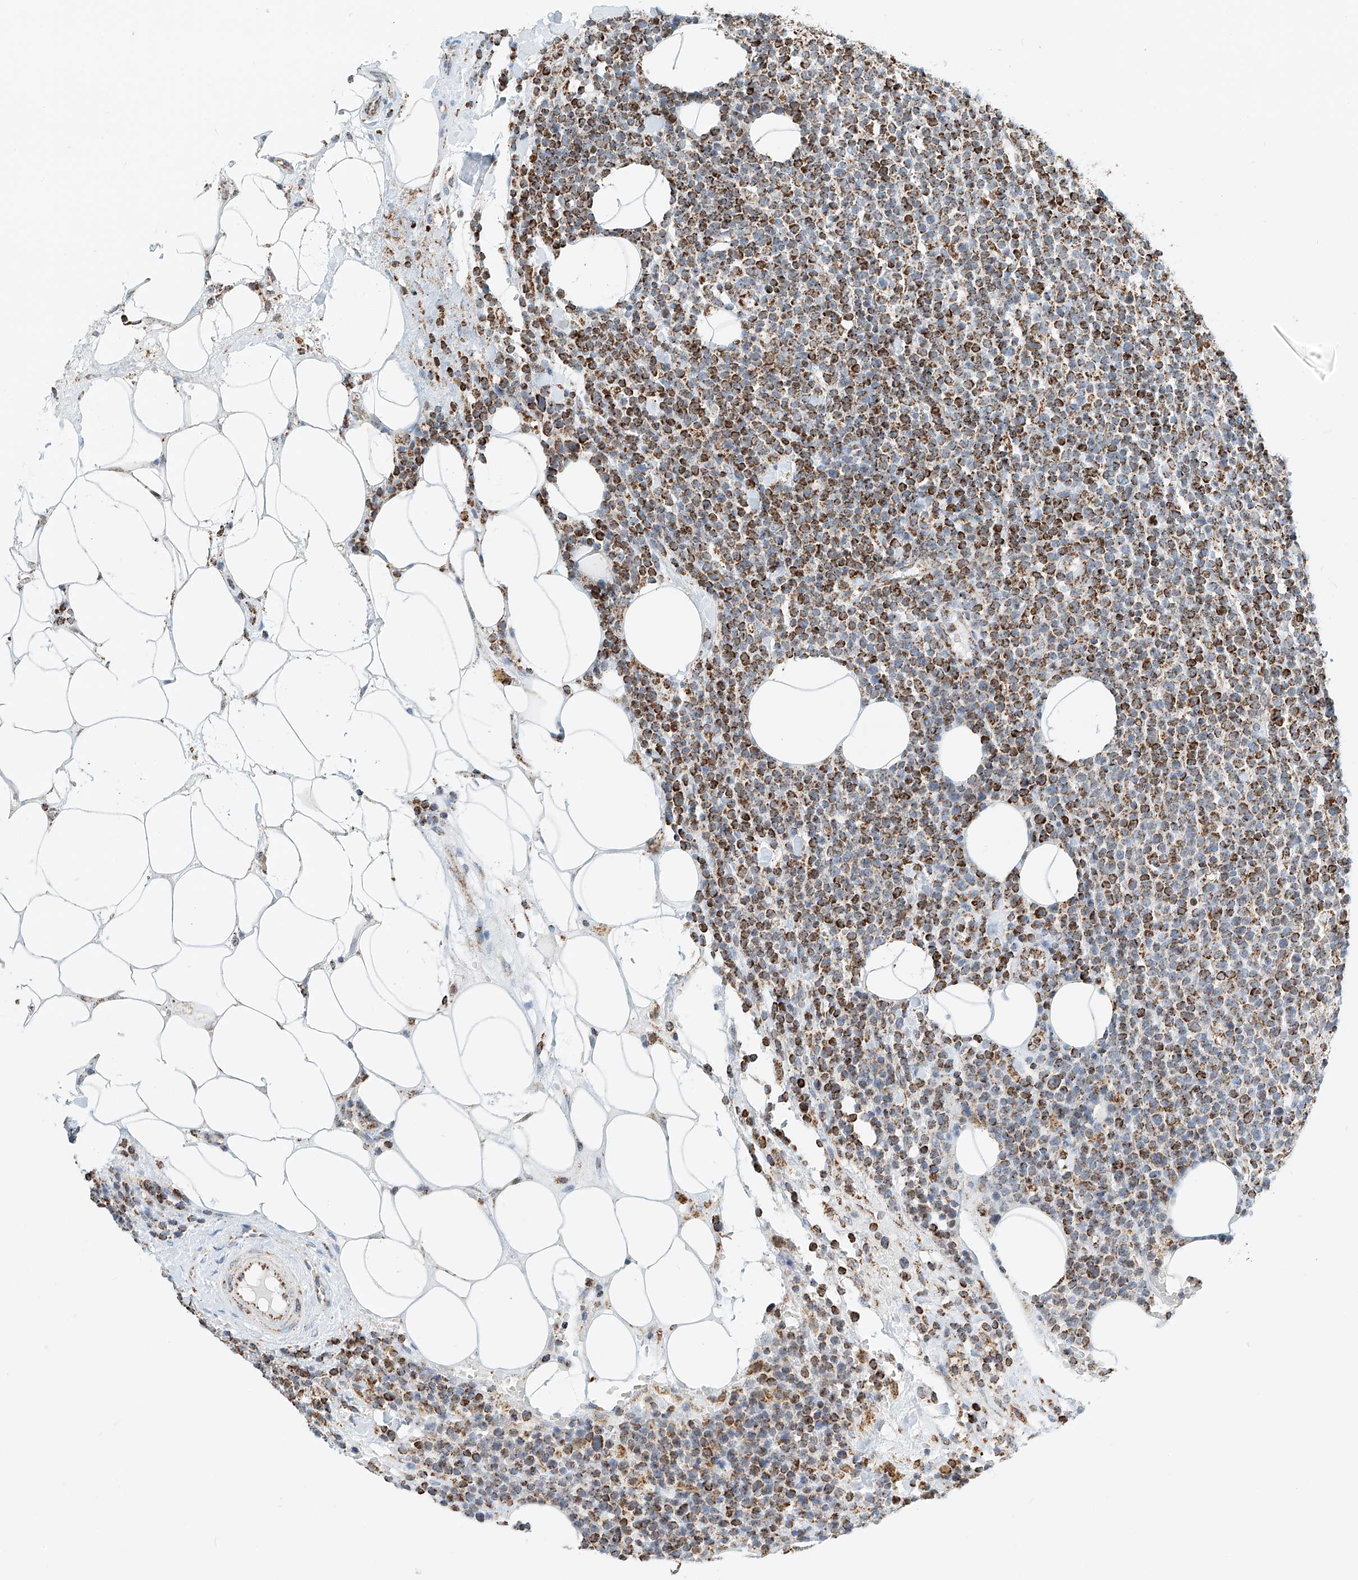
{"staining": {"intensity": "moderate", "quantity": ">75%", "location": "cytoplasmic/membranous"}, "tissue": "lymphoma", "cell_type": "Tumor cells", "image_type": "cancer", "snomed": [{"axis": "morphology", "description": "Malignant lymphoma, non-Hodgkin's type, High grade"}, {"axis": "topography", "description": "Lymph node"}], "caption": "Immunohistochemical staining of human malignant lymphoma, non-Hodgkin's type (high-grade) demonstrates medium levels of moderate cytoplasmic/membranous expression in about >75% of tumor cells.", "gene": "PPA2", "patient": {"sex": "male", "age": 61}}